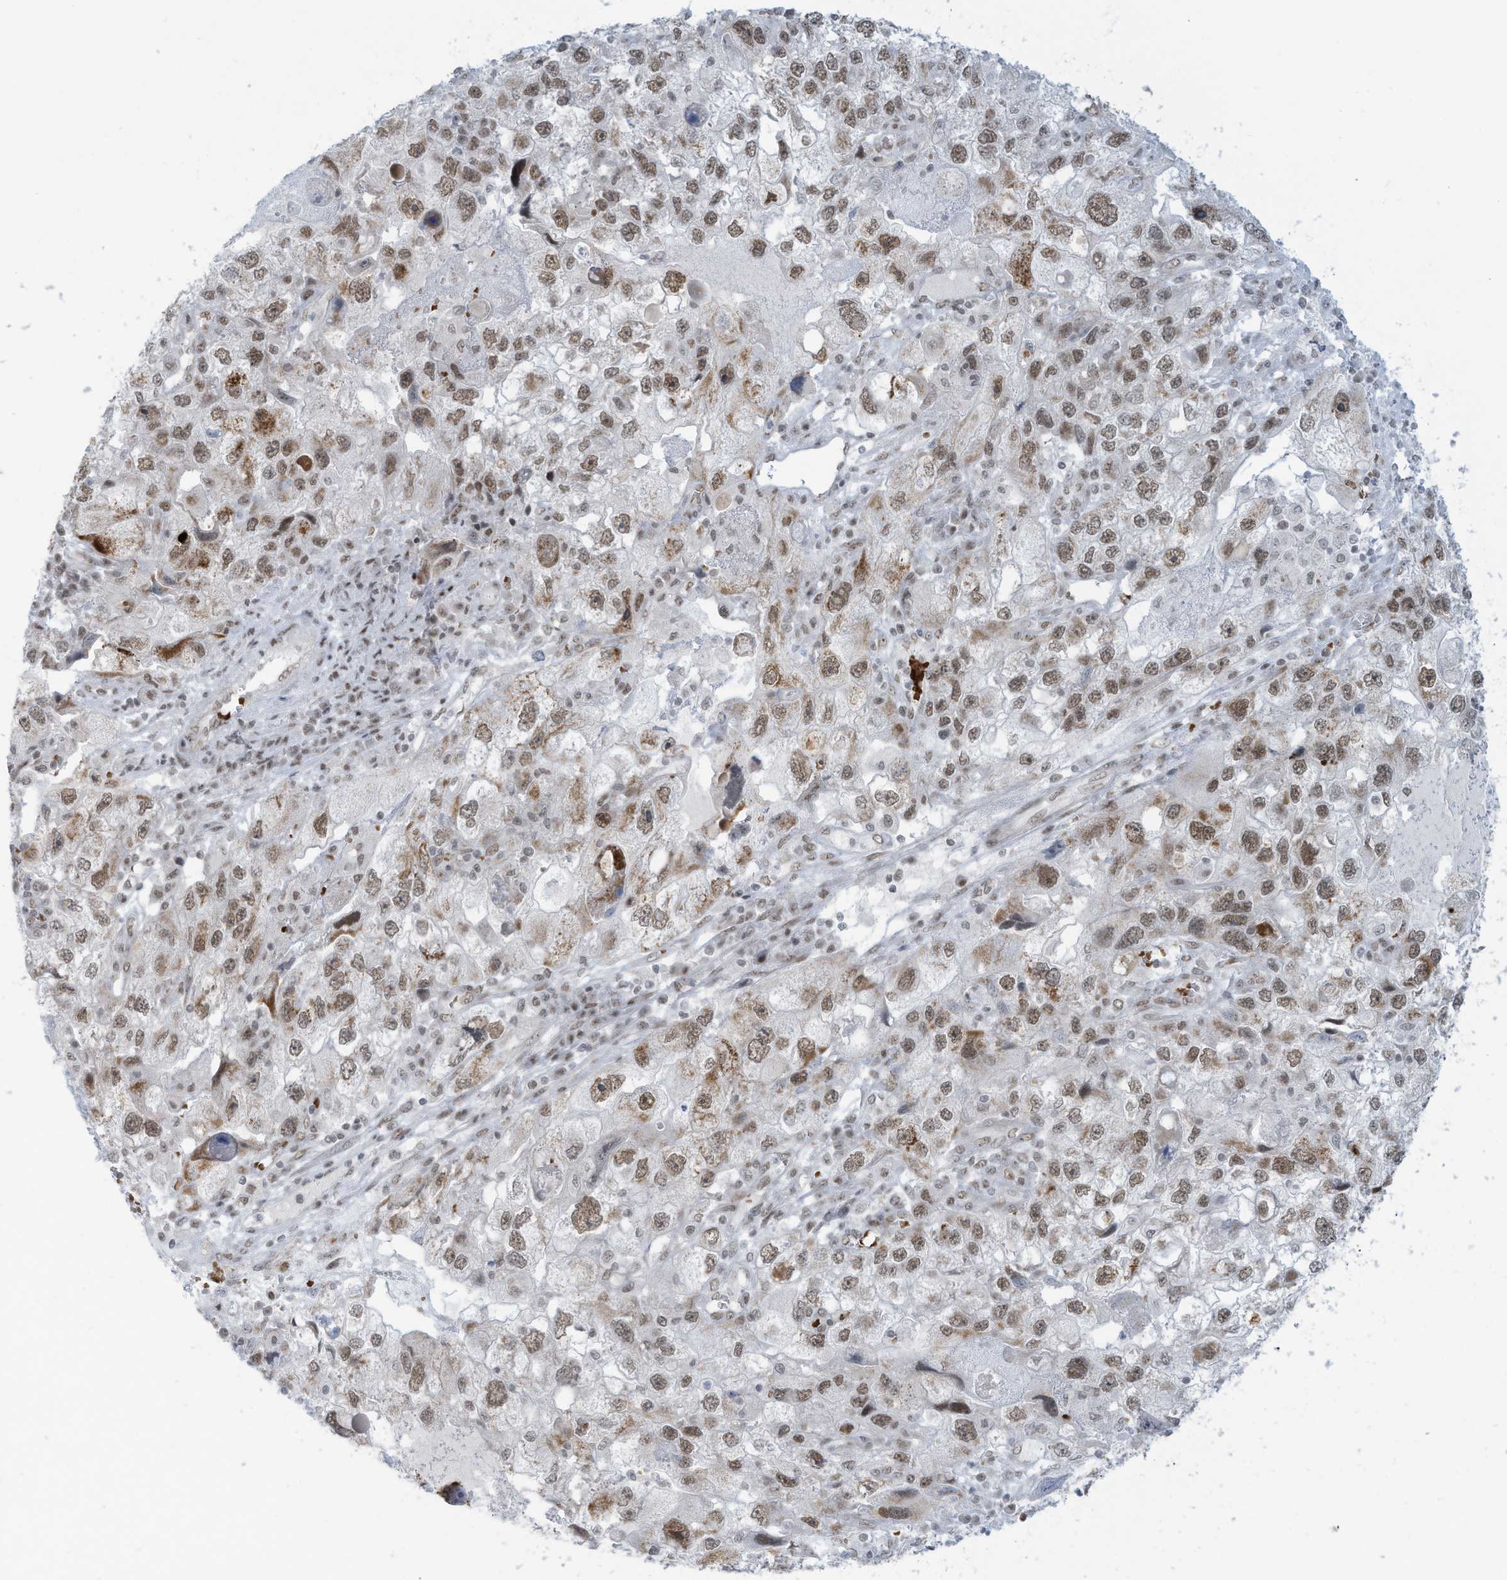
{"staining": {"intensity": "moderate", "quantity": ">75%", "location": "nuclear"}, "tissue": "endometrial cancer", "cell_type": "Tumor cells", "image_type": "cancer", "snomed": [{"axis": "morphology", "description": "Adenocarcinoma, NOS"}, {"axis": "topography", "description": "Endometrium"}], "caption": "A brown stain highlights moderate nuclear staining of a protein in human adenocarcinoma (endometrial) tumor cells.", "gene": "ECT2L", "patient": {"sex": "female", "age": 49}}